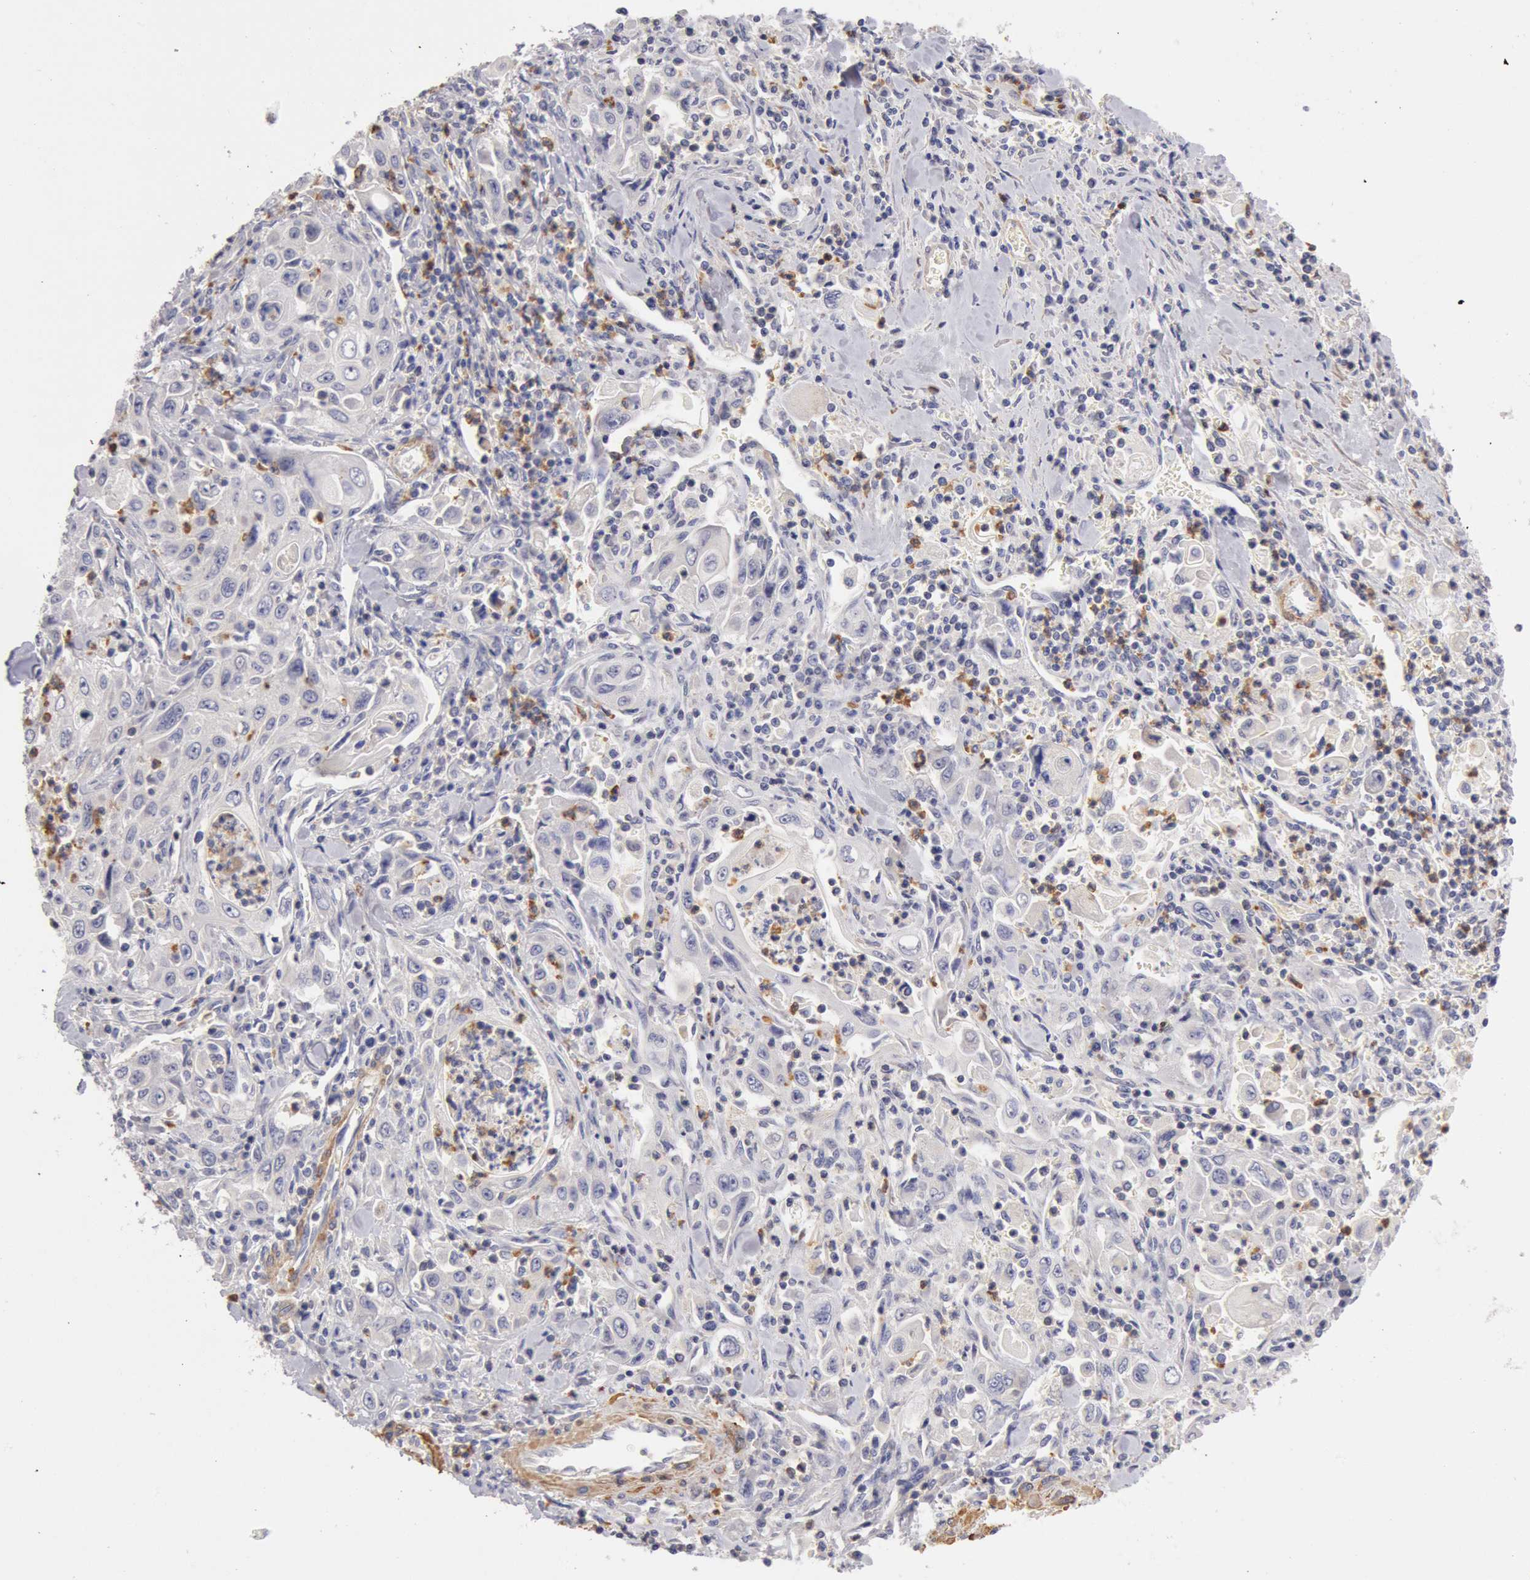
{"staining": {"intensity": "negative", "quantity": "none", "location": "none"}, "tissue": "pancreatic cancer", "cell_type": "Tumor cells", "image_type": "cancer", "snomed": [{"axis": "morphology", "description": "Adenocarcinoma, NOS"}, {"axis": "topography", "description": "Pancreas"}], "caption": "The histopathology image shows no significant positivity in tumor cells of adenocarcinoma (pancreatic). The staining is performed using DAB (3,3'-diaminobenzidine) brown chromogen with nuclei counter-stained in using hematoxylin.", "gene": "TMED8", "patient": {"sex": "male", "age": 70}}